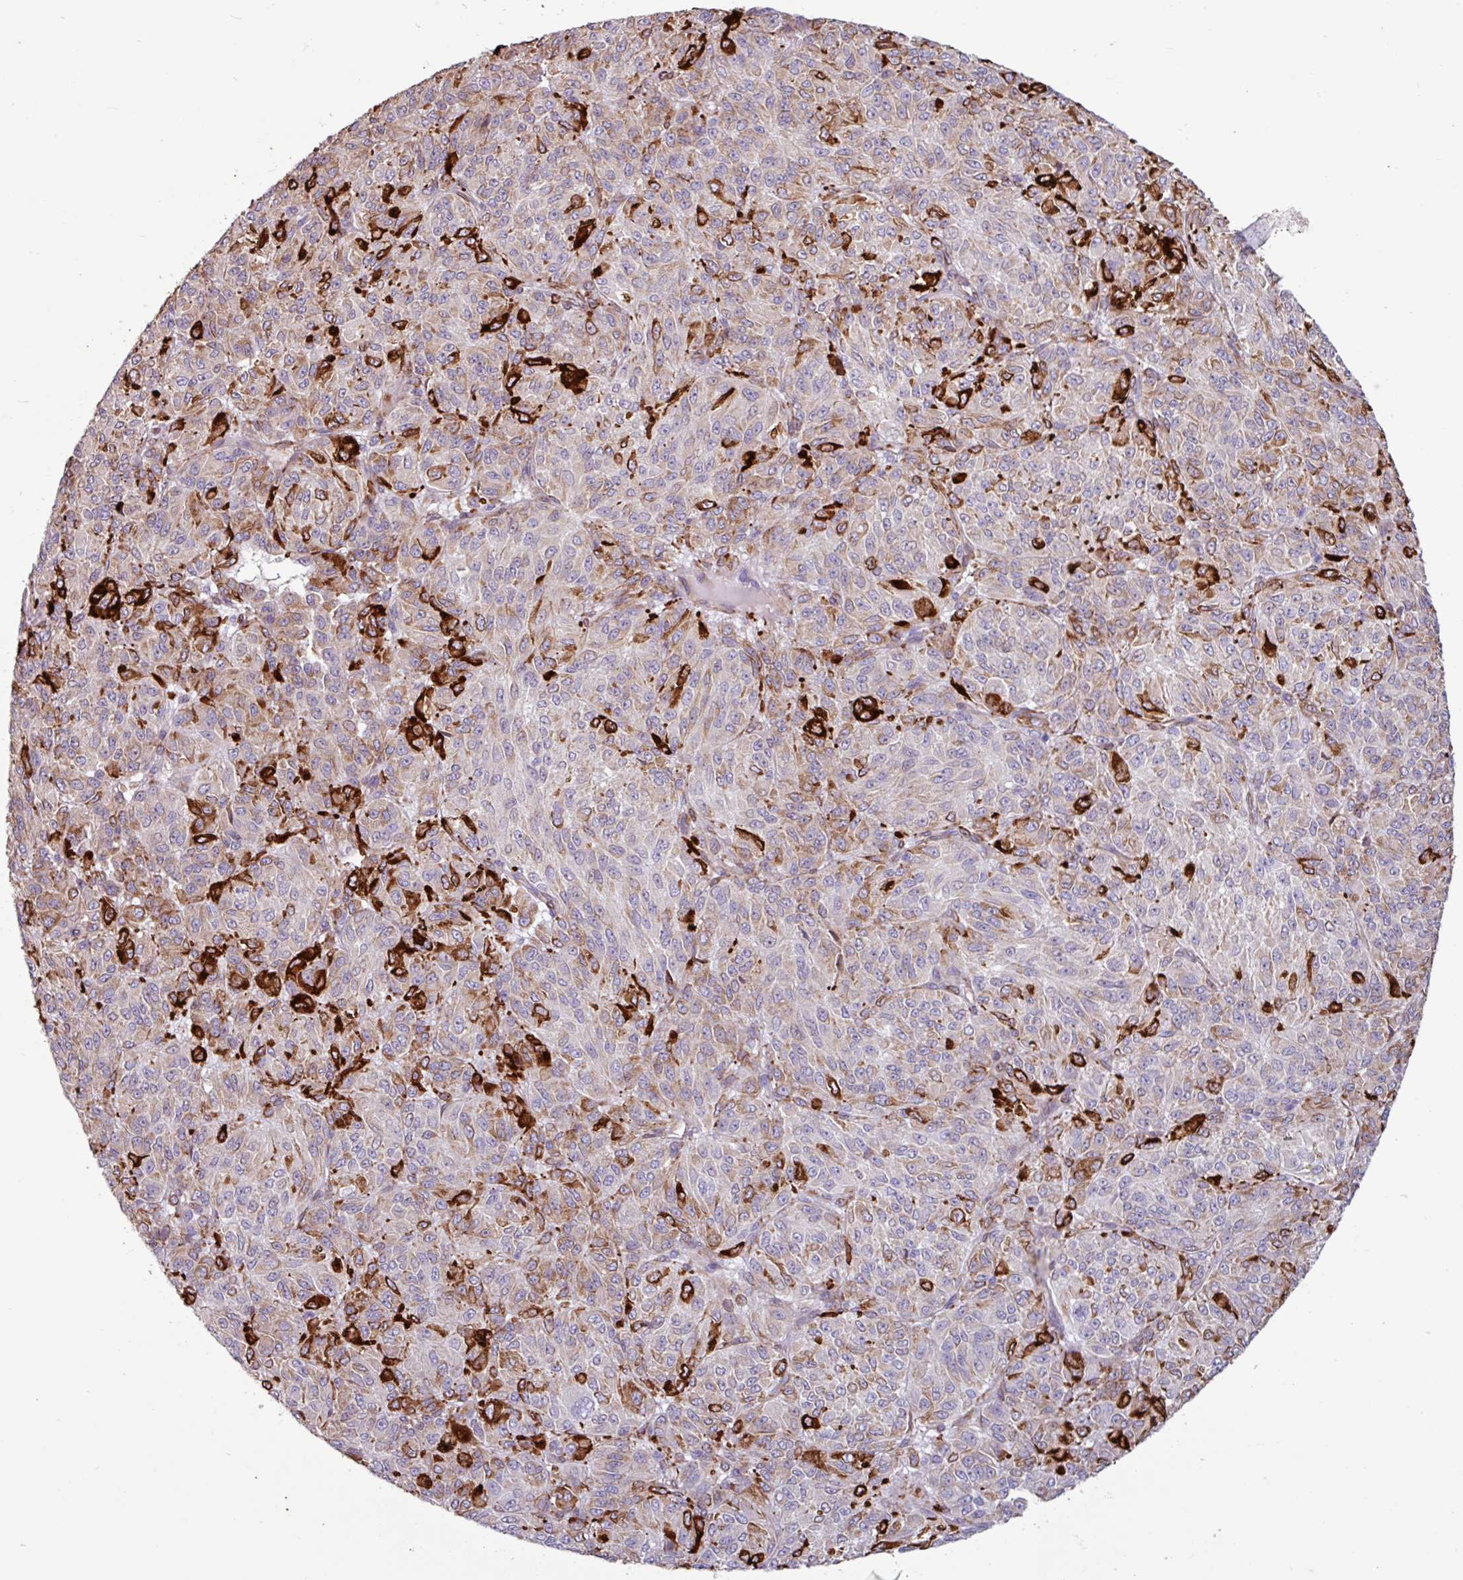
{"staining": {"intensity": "strong", "quantity": "<25%", "location": "cytoplasmic/membranous"}, "tissue": "melanoma", "cell_type": "Tumor cells", "image_type": "cancer", "snomed": [{"axis": "morphology", "description": "Malignant melanoma, Metastatic site"}, {"axis": "topography", "description": "Brain"}], "caption": "Protein analysis of malignant melanoma (metastatic site) tissue exhibits strong cytoplasmic/membranous staining in about <25% of tumor cells. Using DAB (3,3'-diaminobenzidine) (brown) and hematoxylin (blue) stains, captured at high magnification using brightfield microscopy.", "gene": "PPP1R35", "patient": {"sex": "female", "age": 56}}